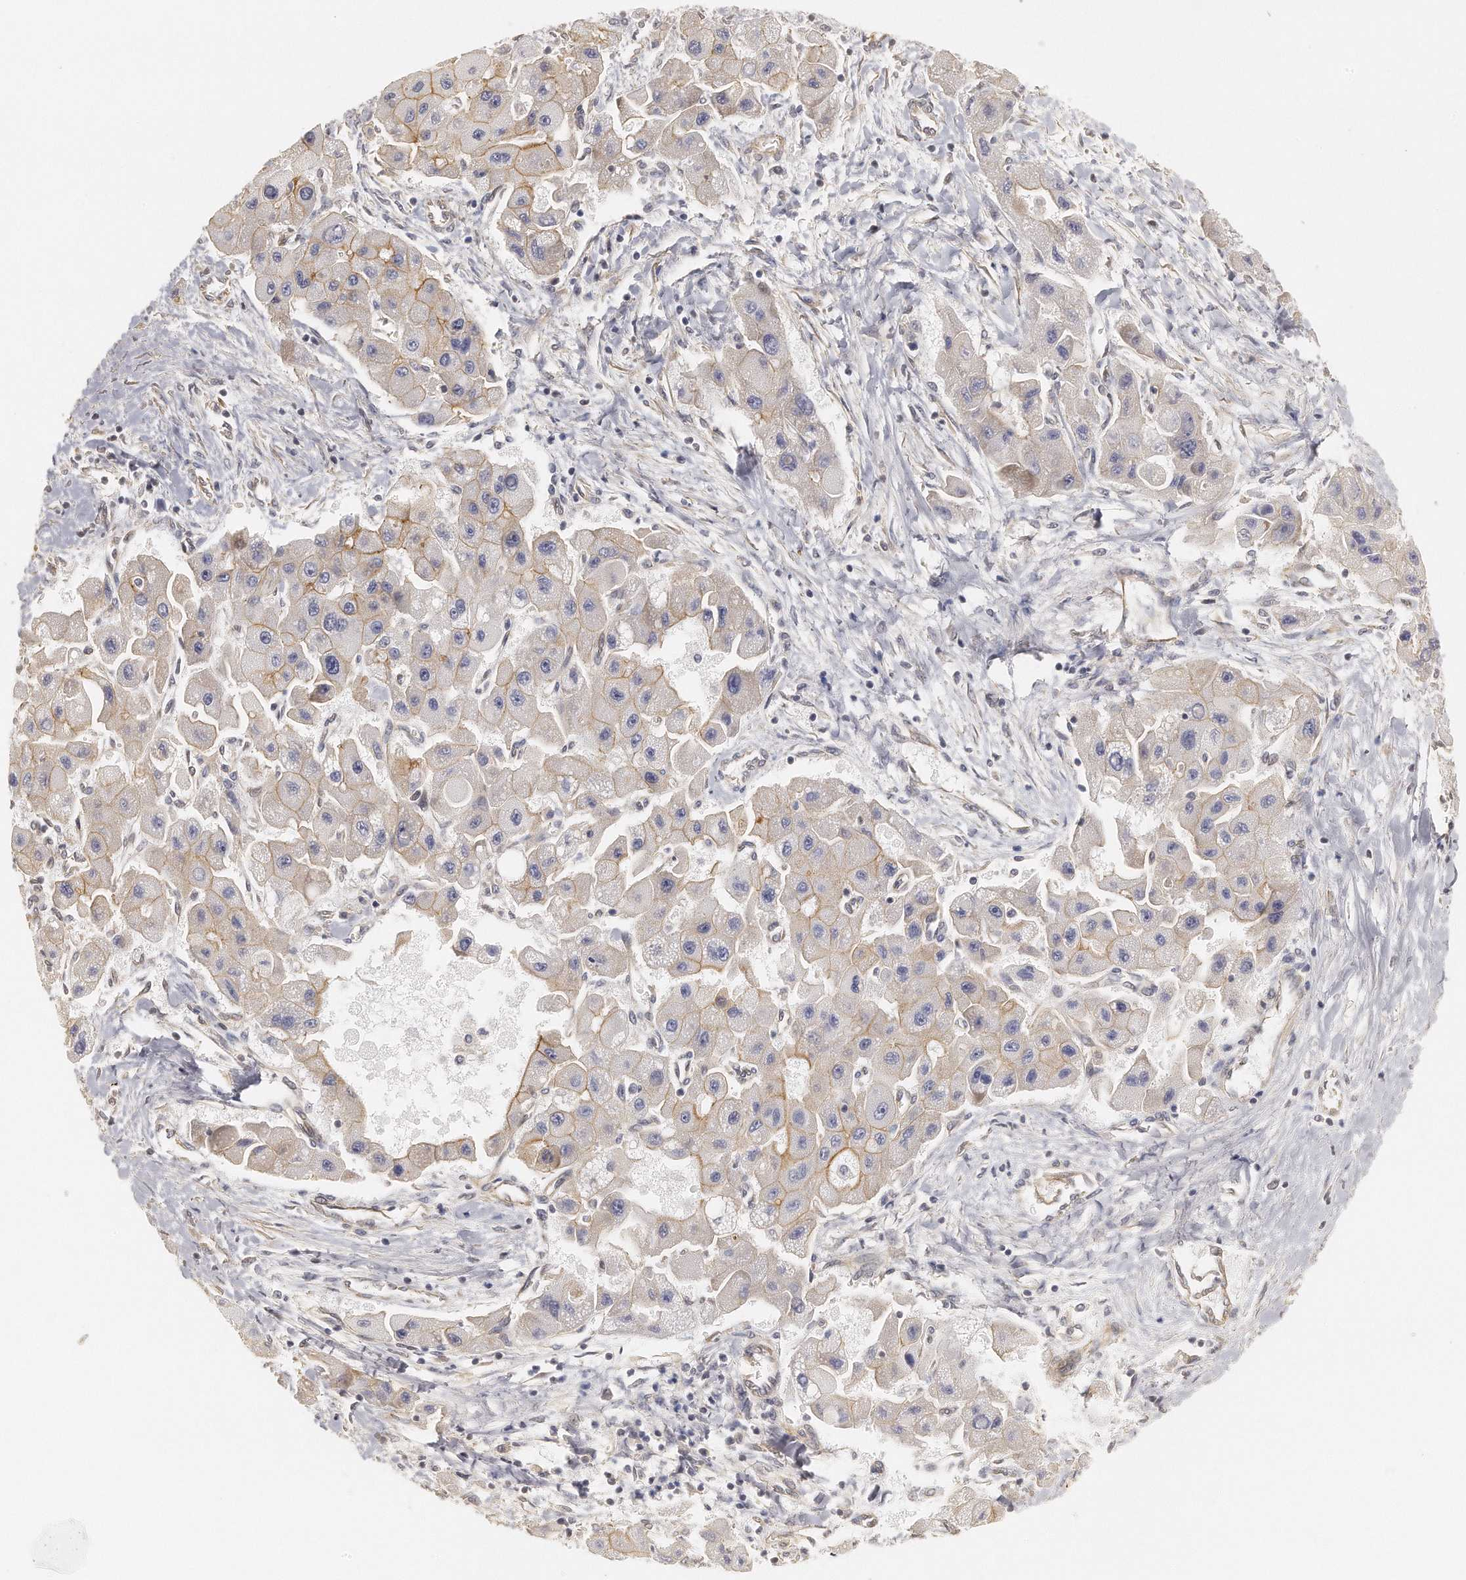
{"staining": {"intensity": "moderate", "quantity": "<25%", "location": "cytoplasmic/membranous"}, "tissue": "liver cancer", "cell_type": "Tumor cells", "image_type": "cancer", "snomed": [{"axis": "morphology", "description": "Carcinoma, Hepatocellular, NOS"}, {"axis": "topography", "description": "Liver"}], "caption": "IHC staining of liver hepatocellular carcinoma, which exhibits low levels of moderate cytoplasmic/membranous expression in approximately <25% of tumor cells indicating moderate cytoplasmic/membranous protein positivity. The staining was performed using DAB (3,3'-diaminobenzidine) (brown) for protein detection and nuclei were counterstained in hematoxylin (blue).", "gene": "CHST7", "patient": {"sex": "male", "age": 24}}